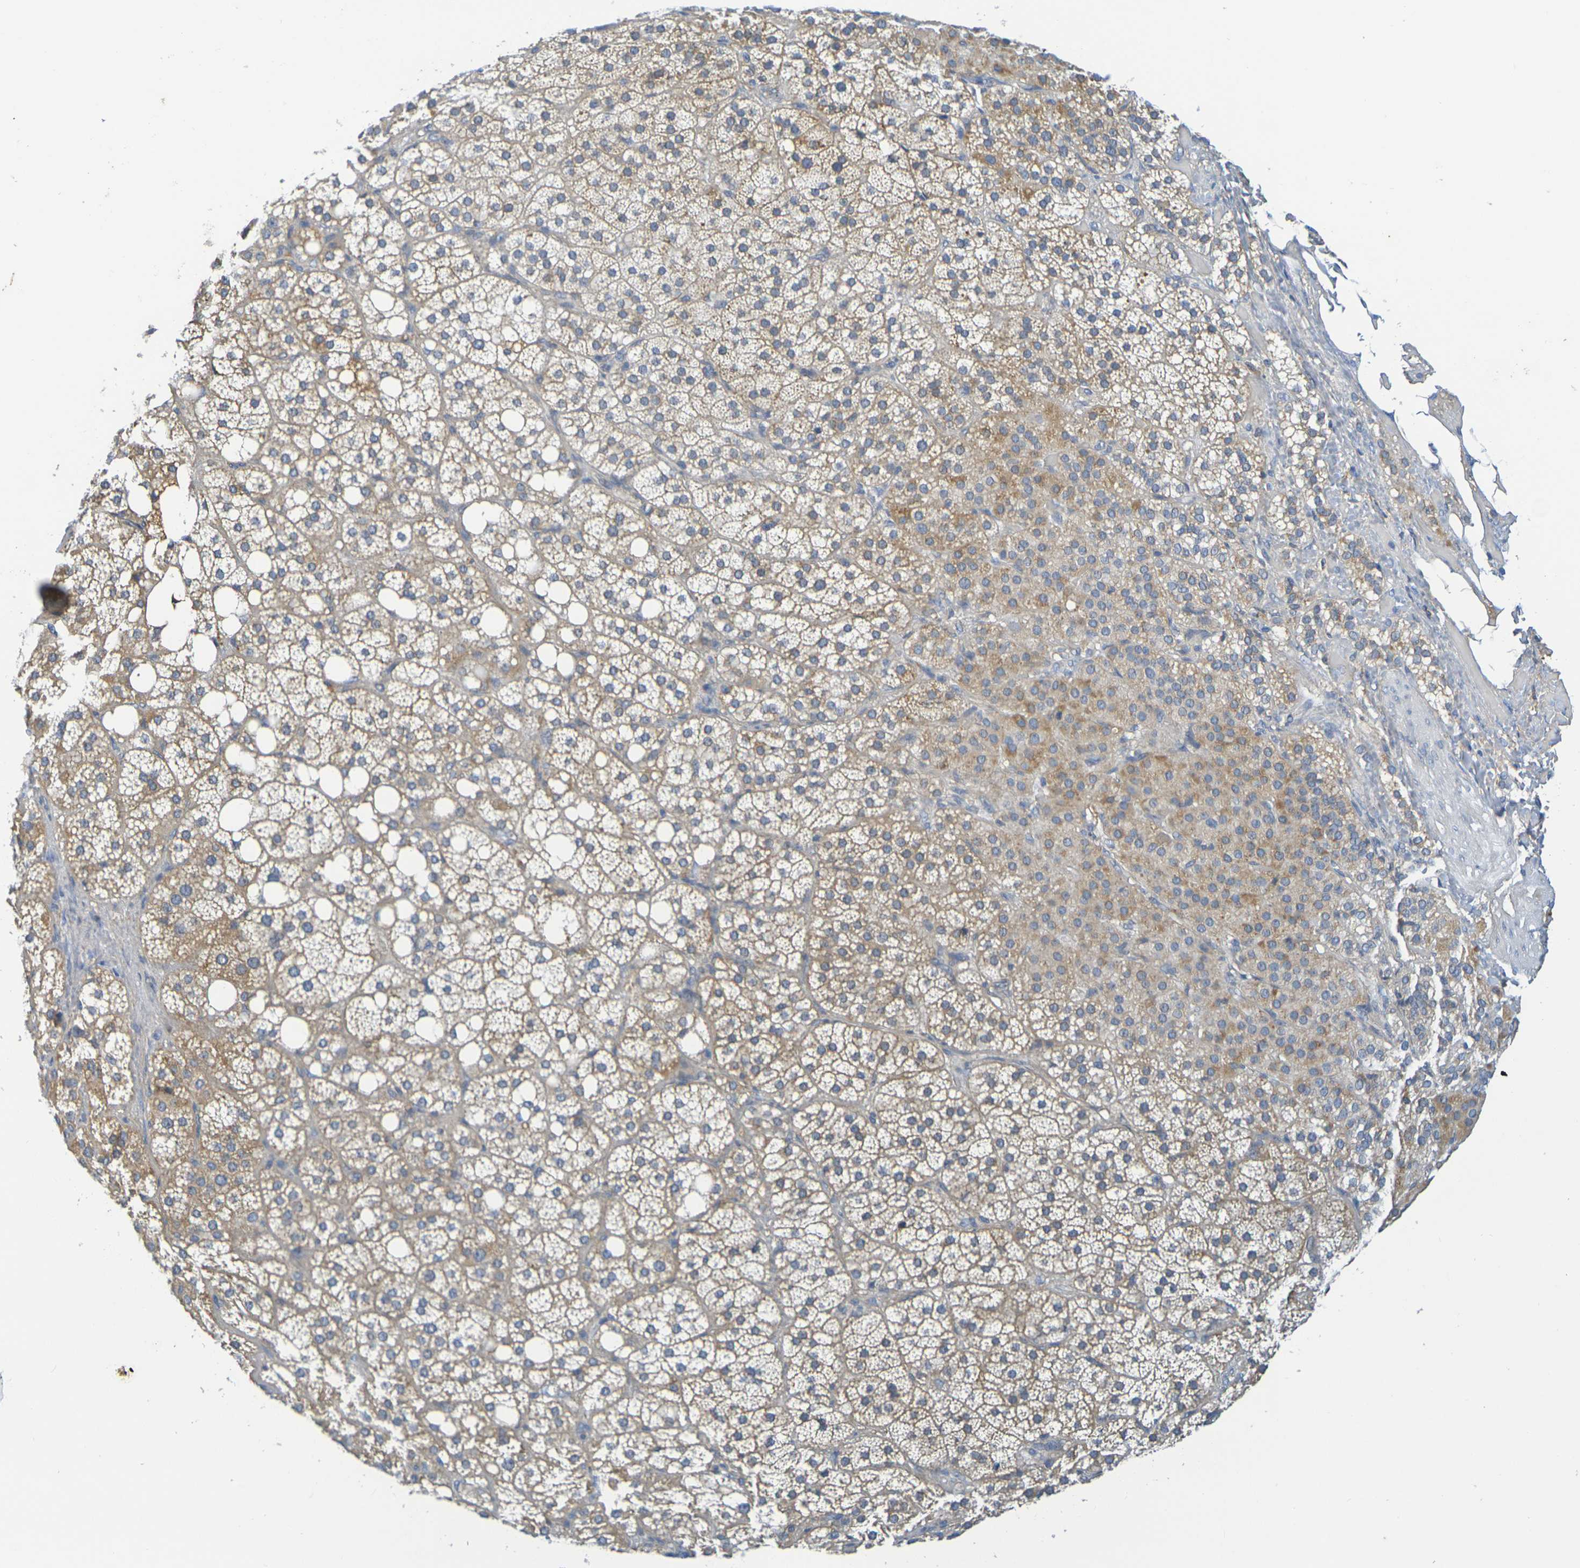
{"staining": {"intensity": "weak", "quantity": "25%-75%", "location": "cytoplasmic/membranous"}, "tissue": "adrenal gland", "cell_type": "Glandular cells", "image_type": "normal", "snomed": [{"axis": "morphology", "description": "Normal tissue, NOS"}, {"axis": "topography", "description": "Adrenal gland"}], "caption": "Protein expression analysis of normal adrenal gland displays weak cytoplasmic/membranous positivity in approximately 25%-75% of glandular cells.", "gene": "C1QA", "patient": {"sex": "female", "age": 59}}